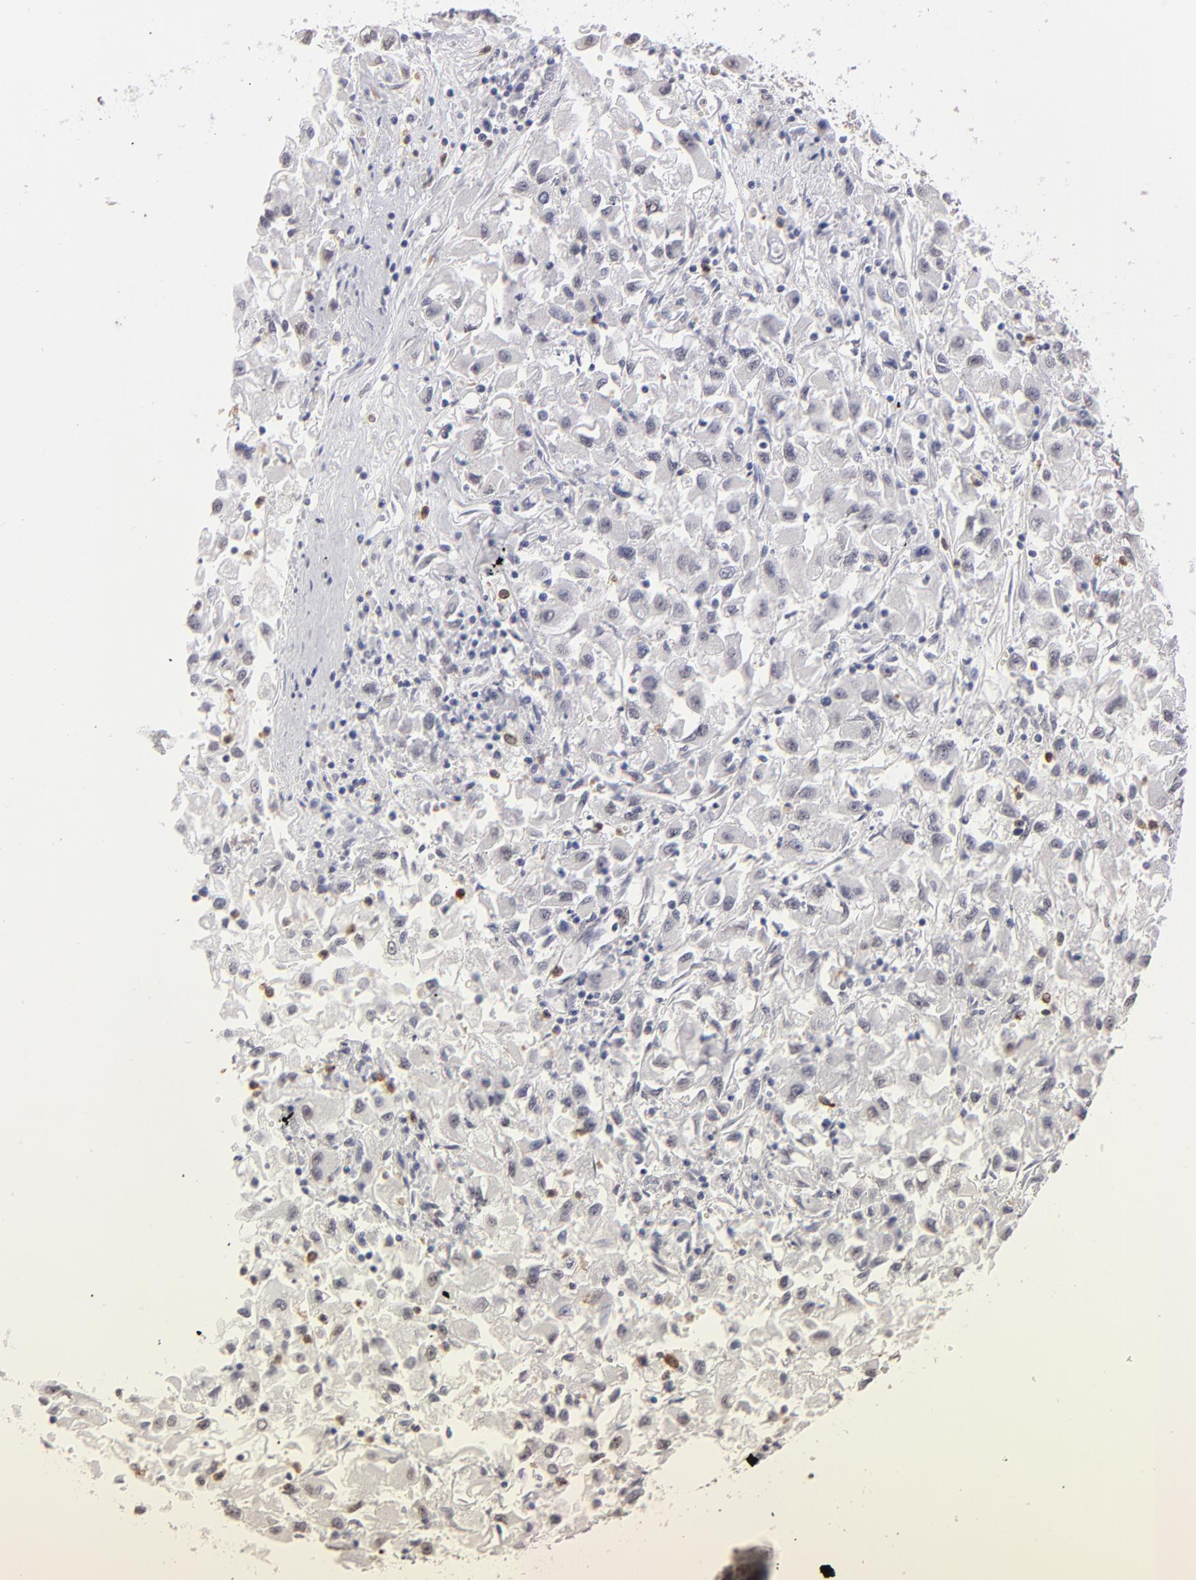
{"staining": {"intensity": "weak", "quantity": "<25%", "location": "nuclear"}, "tissue": "renal cancer", "cell_type": "Tumor cells", "image_type": "cancer", "snomed": [{"axis": "morphology", "description": "Adenocarcinoma, NOS"}, {"axis": "topography", "description": "Kidney"}], "caption": "Immunohistochemistry micrograph of neoplastic tissue: renal cancer stained with DAB (3,3'-diaminobenzidine) displays no significant protein staining in tumor cells.", "gene": "MGAM", "patient": {"sex": "male", "age": 59}}